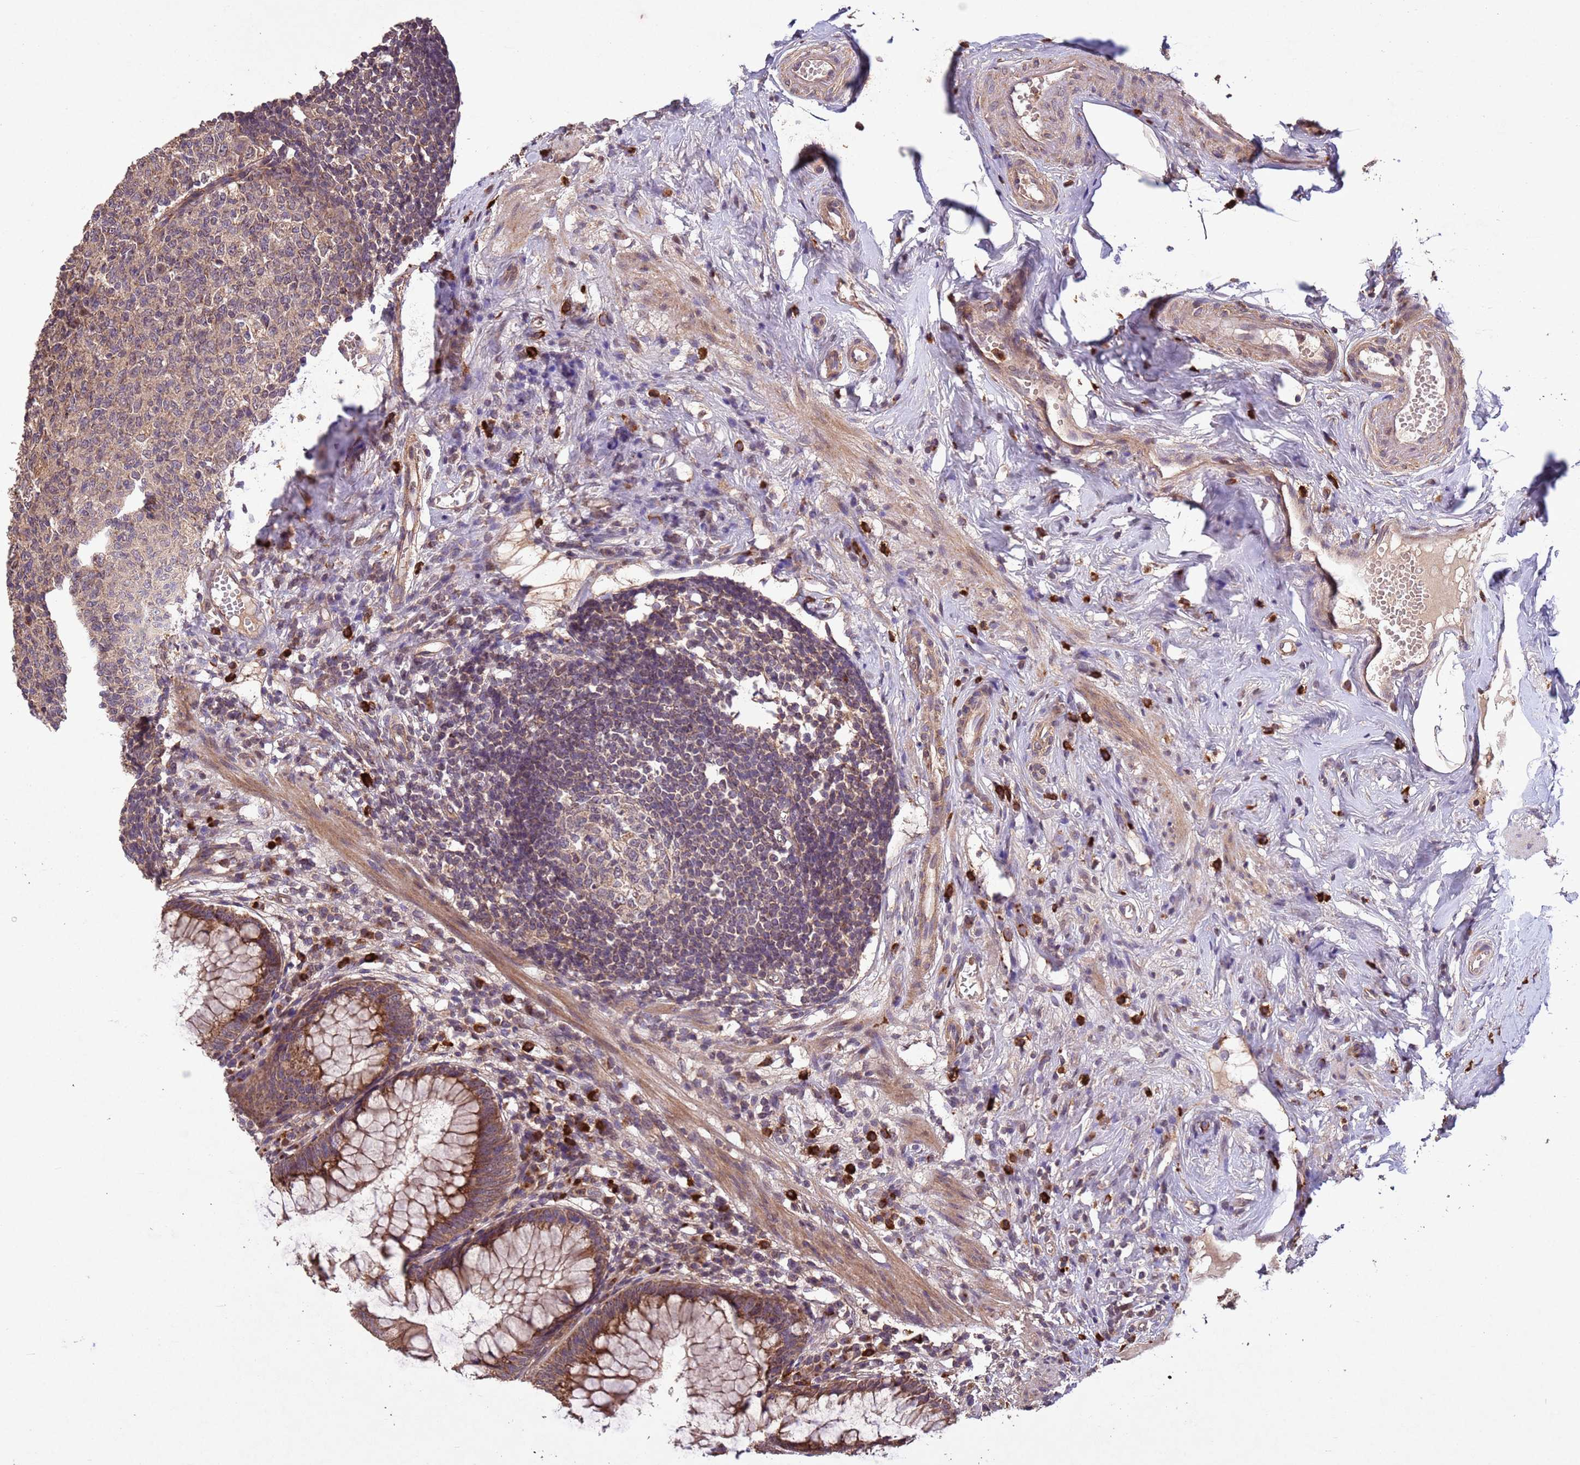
{"staining": {"intensity": "strong", "quantity": ">75%", "location": "cytoplasmic/membranous"}, "tissue": "appendix", "cell_type": "Glandular cells", "image_type": "normal", "snomed": [{"axis": "morphology", "description": "Normal tissue, NOS"}, {"axis": "topography", "description": "Appendix"}], "caption": "Immunohistochemistry (IHC) (DAB (3,3'-diaminobenzidine)) staining of normal human appendix reveals strong cytoplasmic/membranous protein staining in about >75% of glandular cells.", "gene": "FASTKD1", "patient": {"sex": "male", "age": 56}}